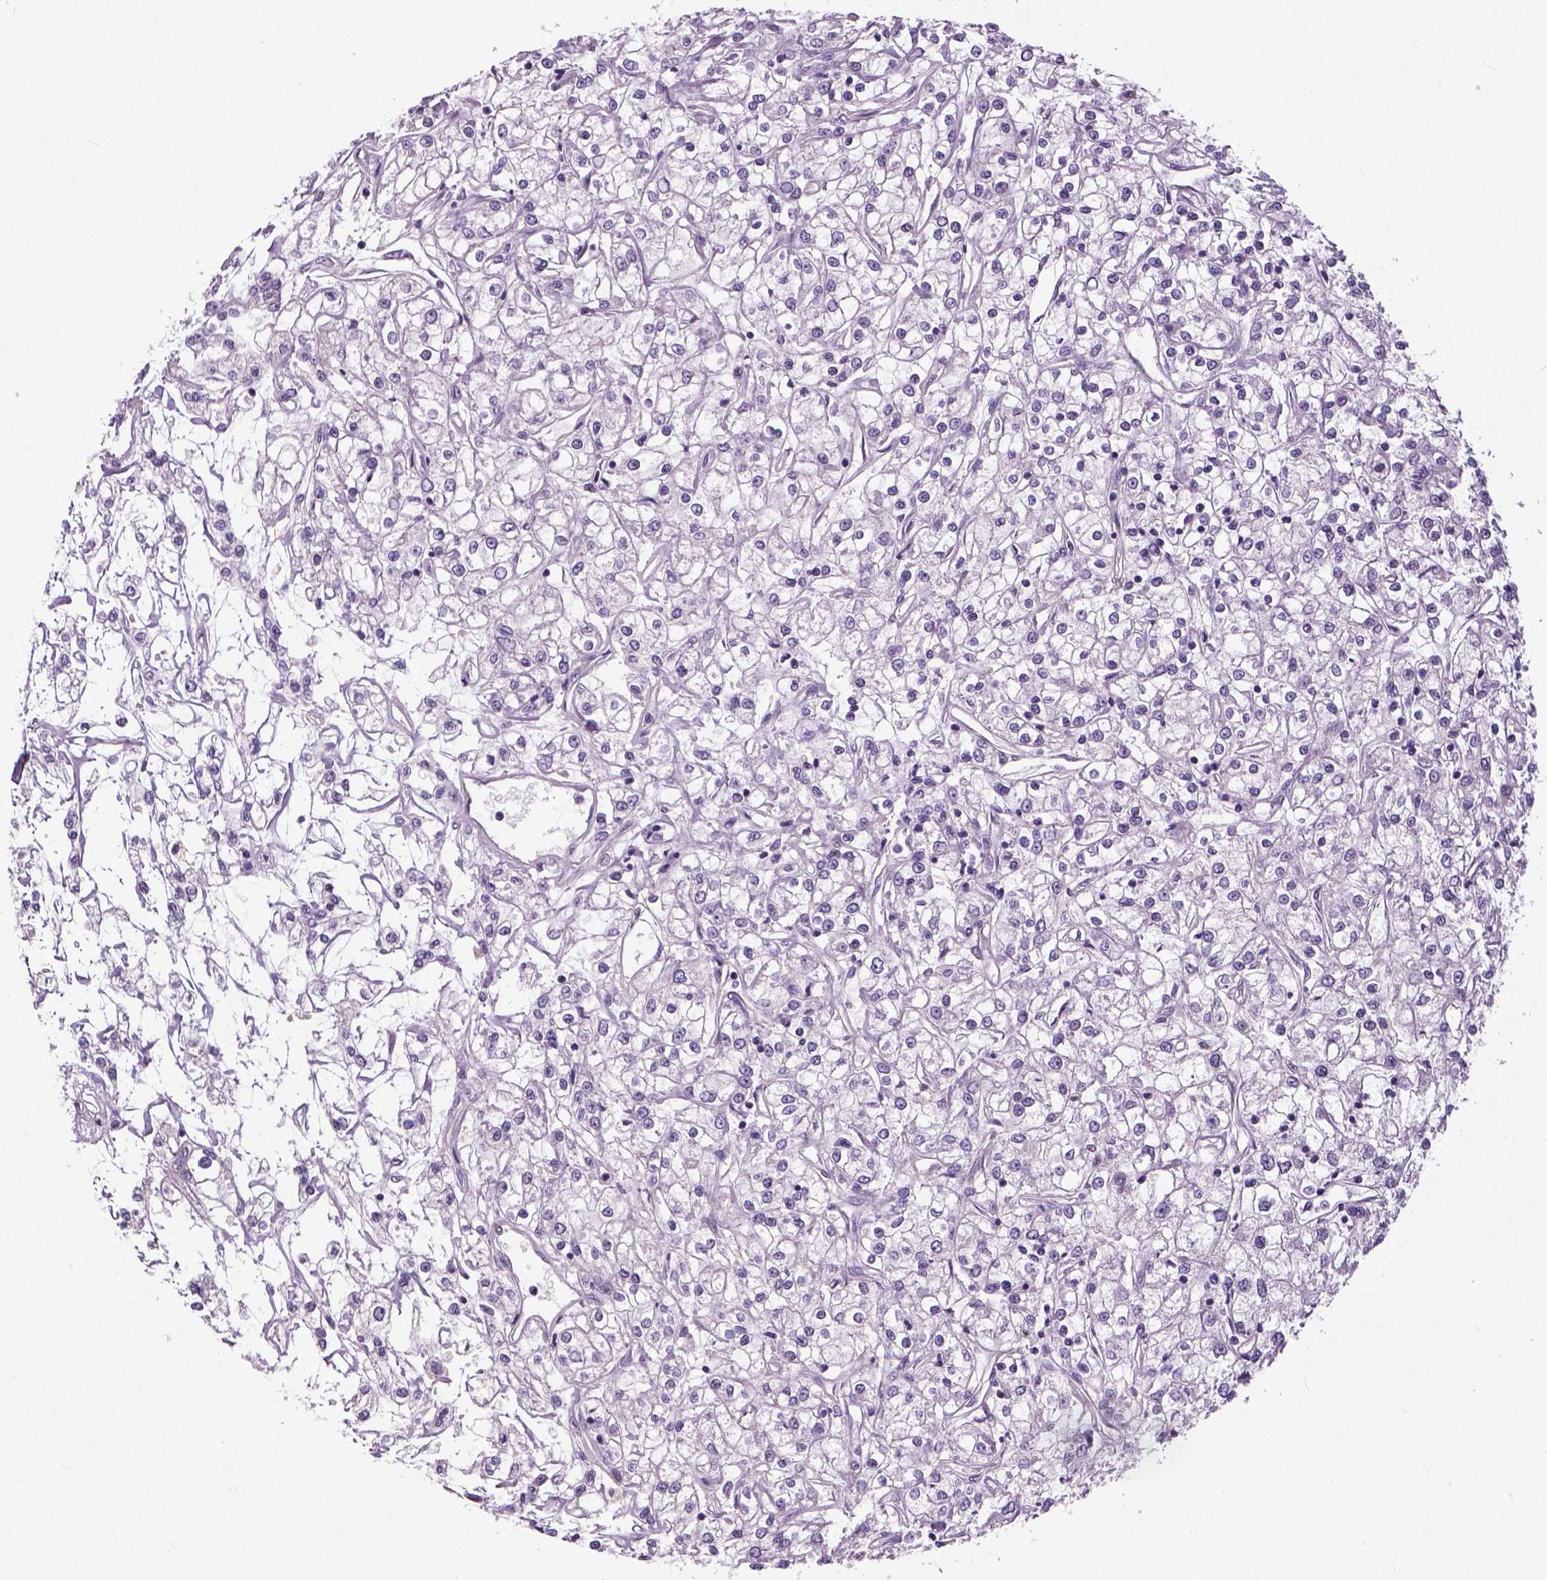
{"staining": {"intensity": "negative", "quantity": "none", "location": "none"}, "tissue": "renal cancer", "cell_type": "Tumor cells", "image_type": "cancer", "snomed": [{"axis": "morphology", "description": "Adenocarcinoma, NOS"}, {"axis": "topography", "description": "Kidney"}], "caption": "IHC histopathology image of human adenocarcinoma (renal) stained for a protein (brown), which demonstrates no positivity in tumor cells.", "gene": "NECAB1", "patient": {"sex": "female", "age": 59}}